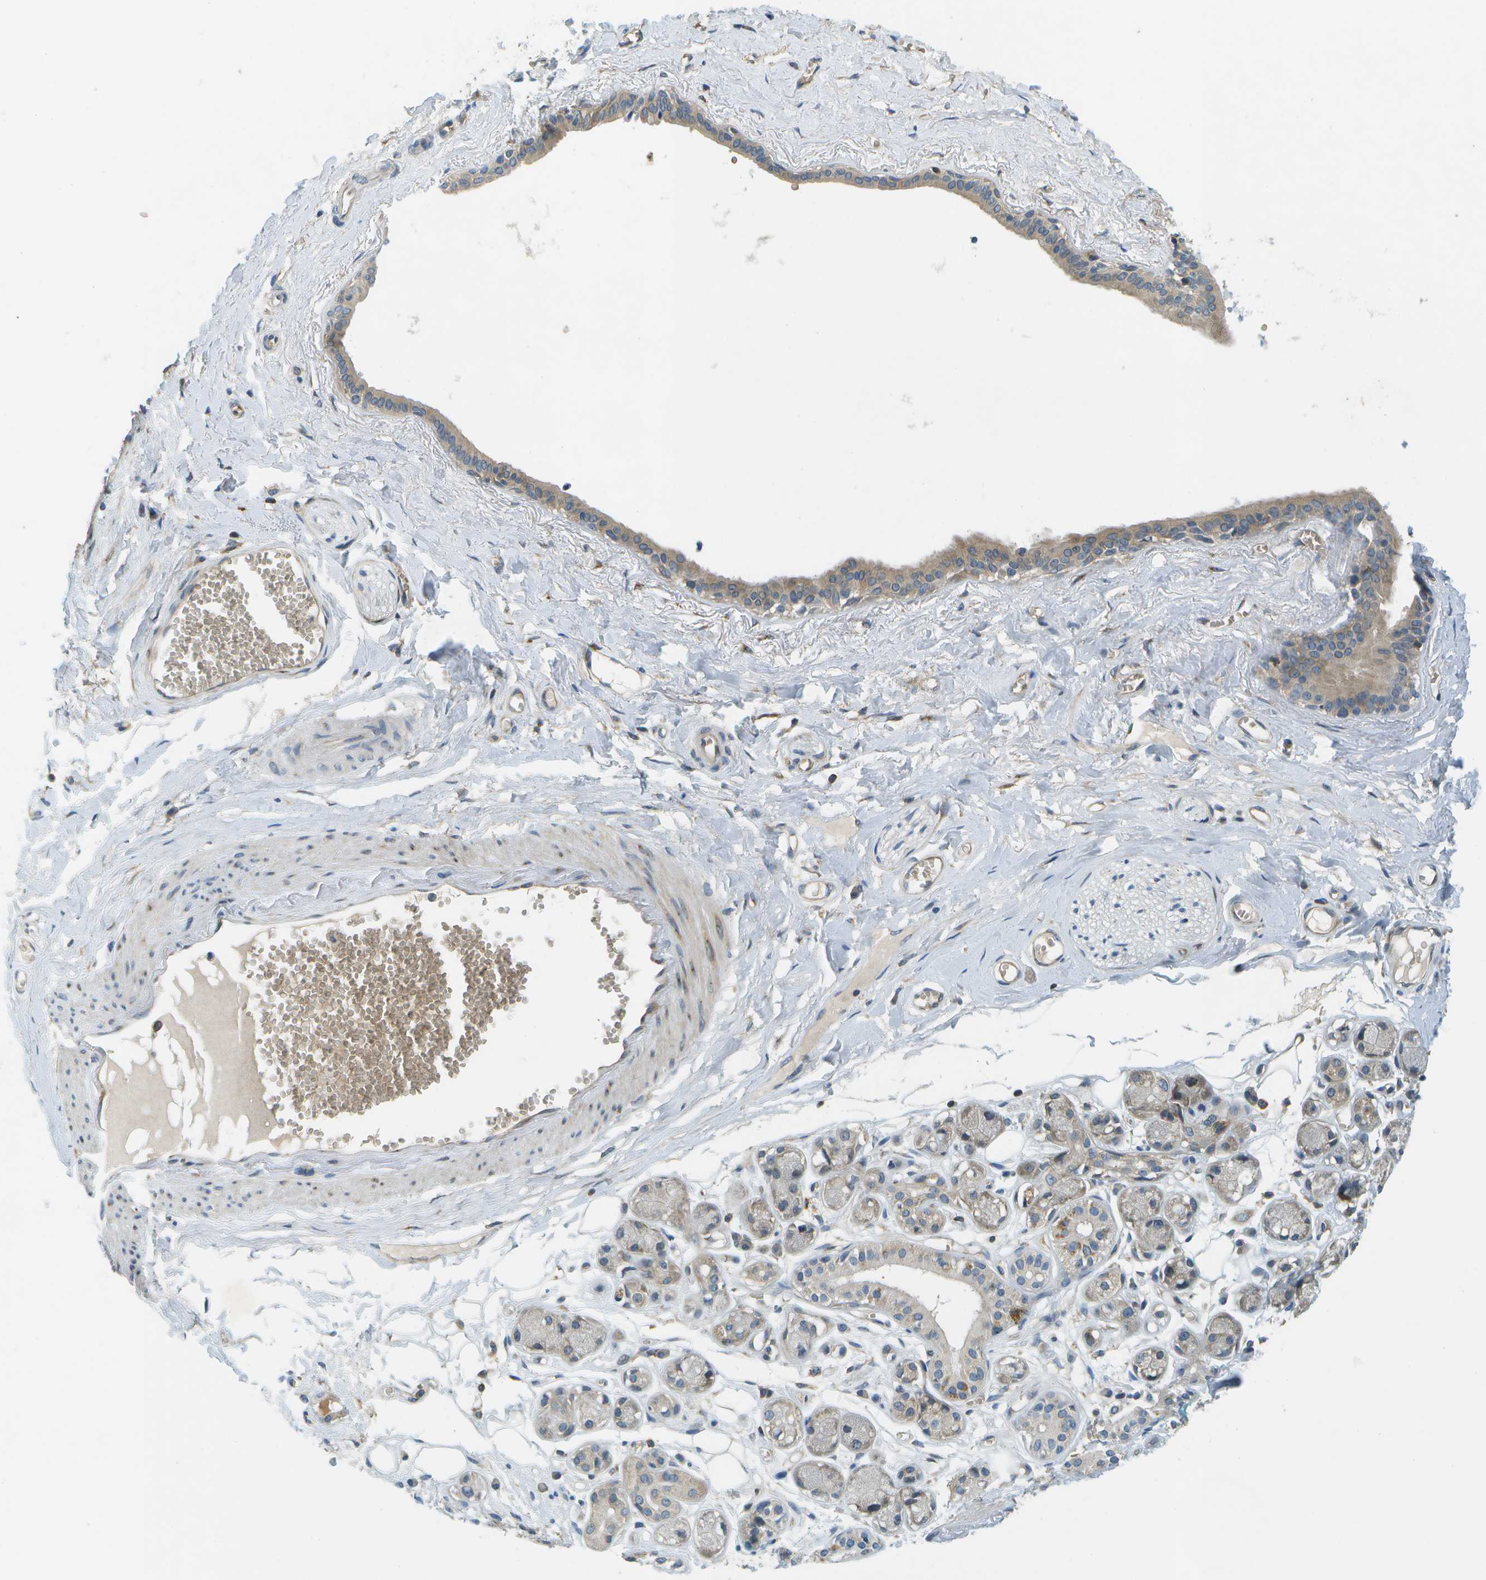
{"staining": {"intensity": "weak", "quantity": ">75%", "location": "cytoplasmic/membranous"}, "tissue": "soft tissue", "cell_type": "Chondrocytes", "image_type": "normal", "snomed": [{"axis": "morphology", "description": "Normal tissue, NOS"}, {"axis": "morphology", "description": "Inflammation, NOS"}, {"axis": "topography", "description": "Salivary gland"}, {"axis": "topography", "description": "Peripheral nerve tissue"}], "caption": "This photomicrograph shows immunohistochemistry staining of benign human soft tissue, with low weak cytoplasmic/membranous positivity in approximately >75% of chondrocytes.", "gene": "CTIF", "patient": {"sex": "female", "age": 75}}